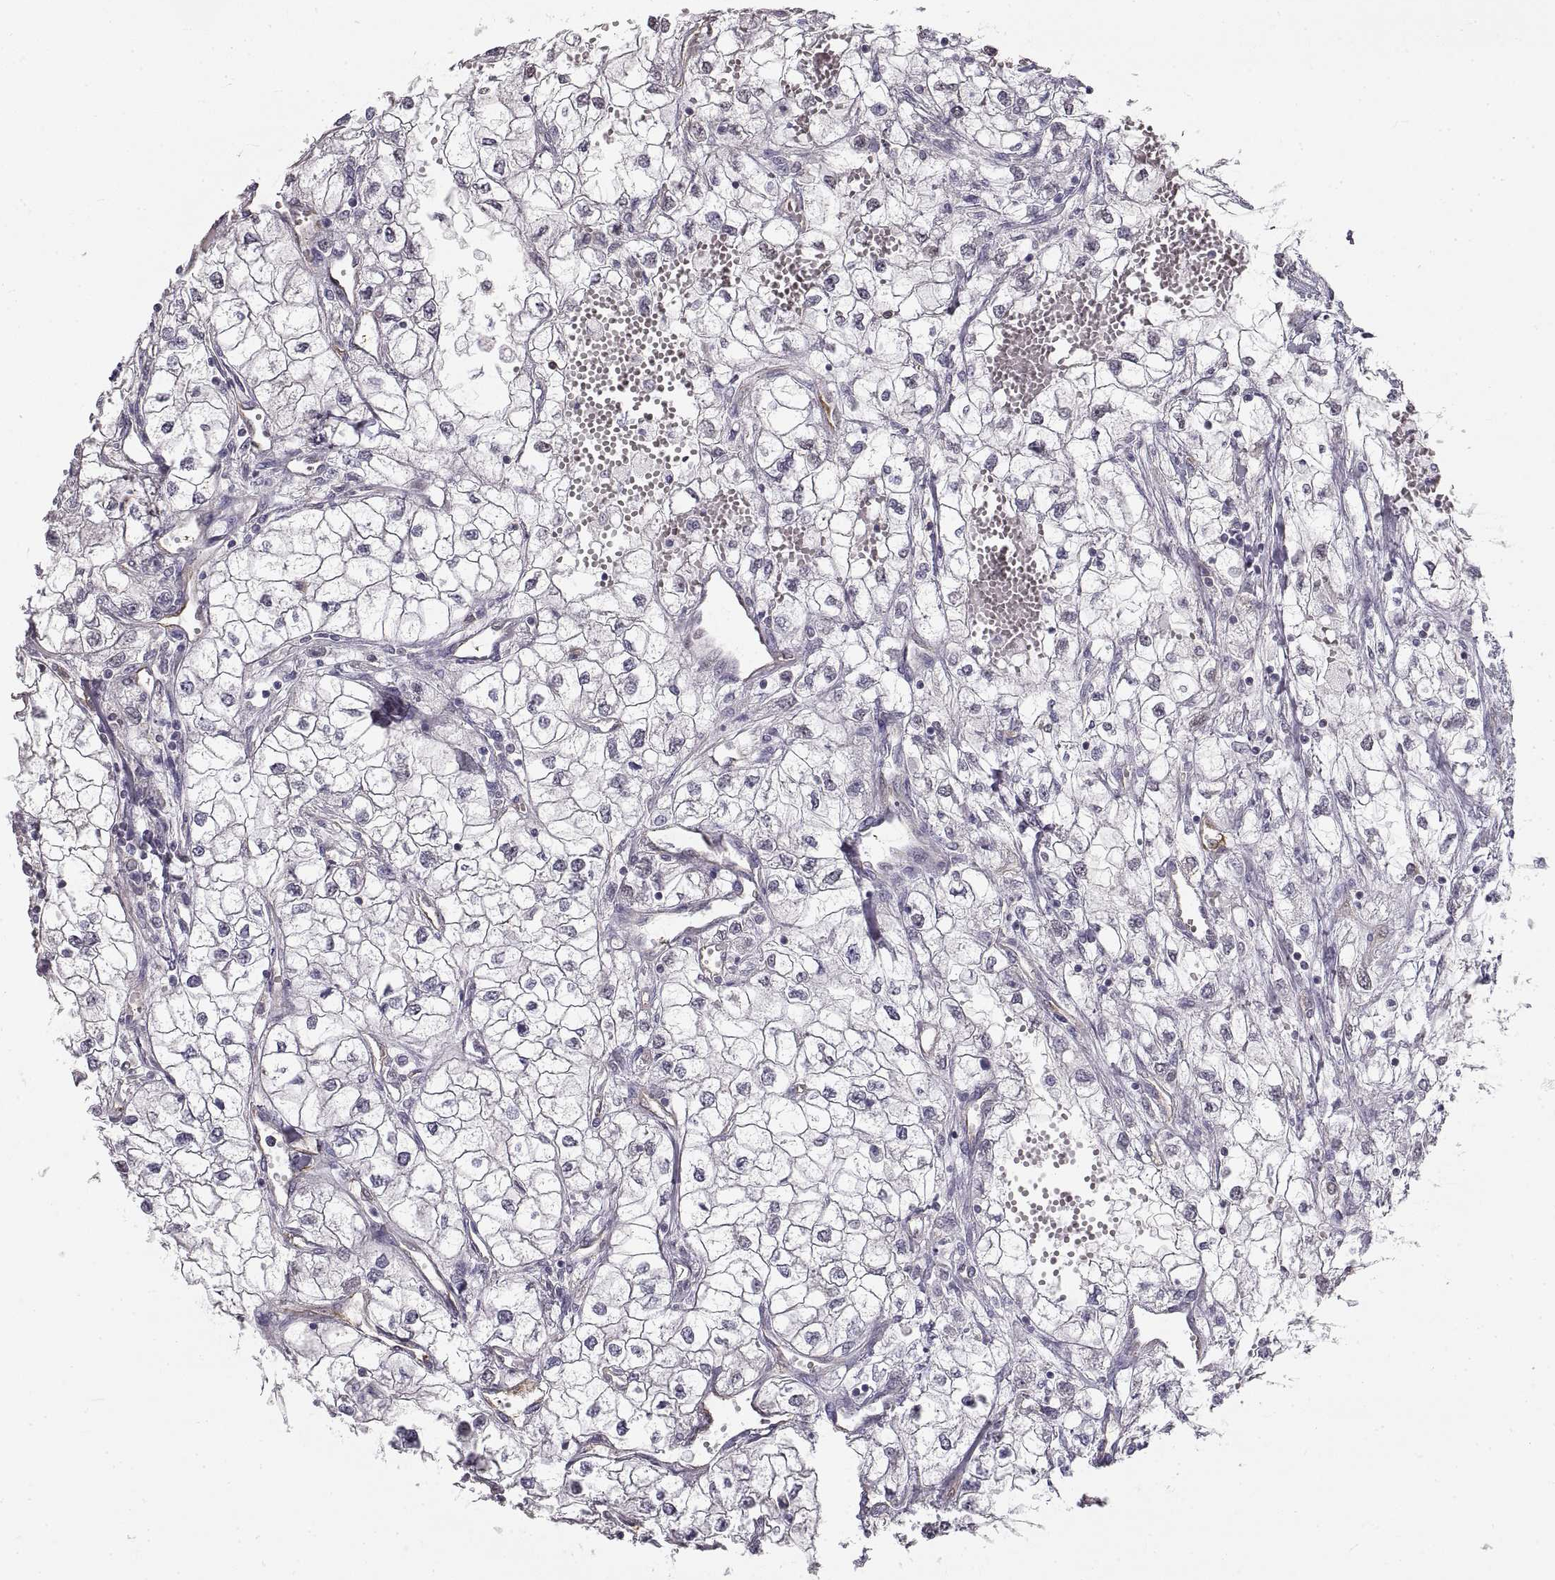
{"staining": {"intensity": "negative", "quantity": "none", "location": "none"}, "tissue": "renal cancer", "cell_type": "Tumor cells", "image_type": "cancer", "snomed": [{"axis": "morphology", "description": "Adenocarcinoma, NOS"}, {"axis": "topography", "description": "Kidney"}], "caption": "A high-resolution histopathology image shows IHC staining of renal cancer, which displays no significant expression in tumor cells.", "gene": "HSP90AB1", "patient": {"sex": "male", "age": 59}}